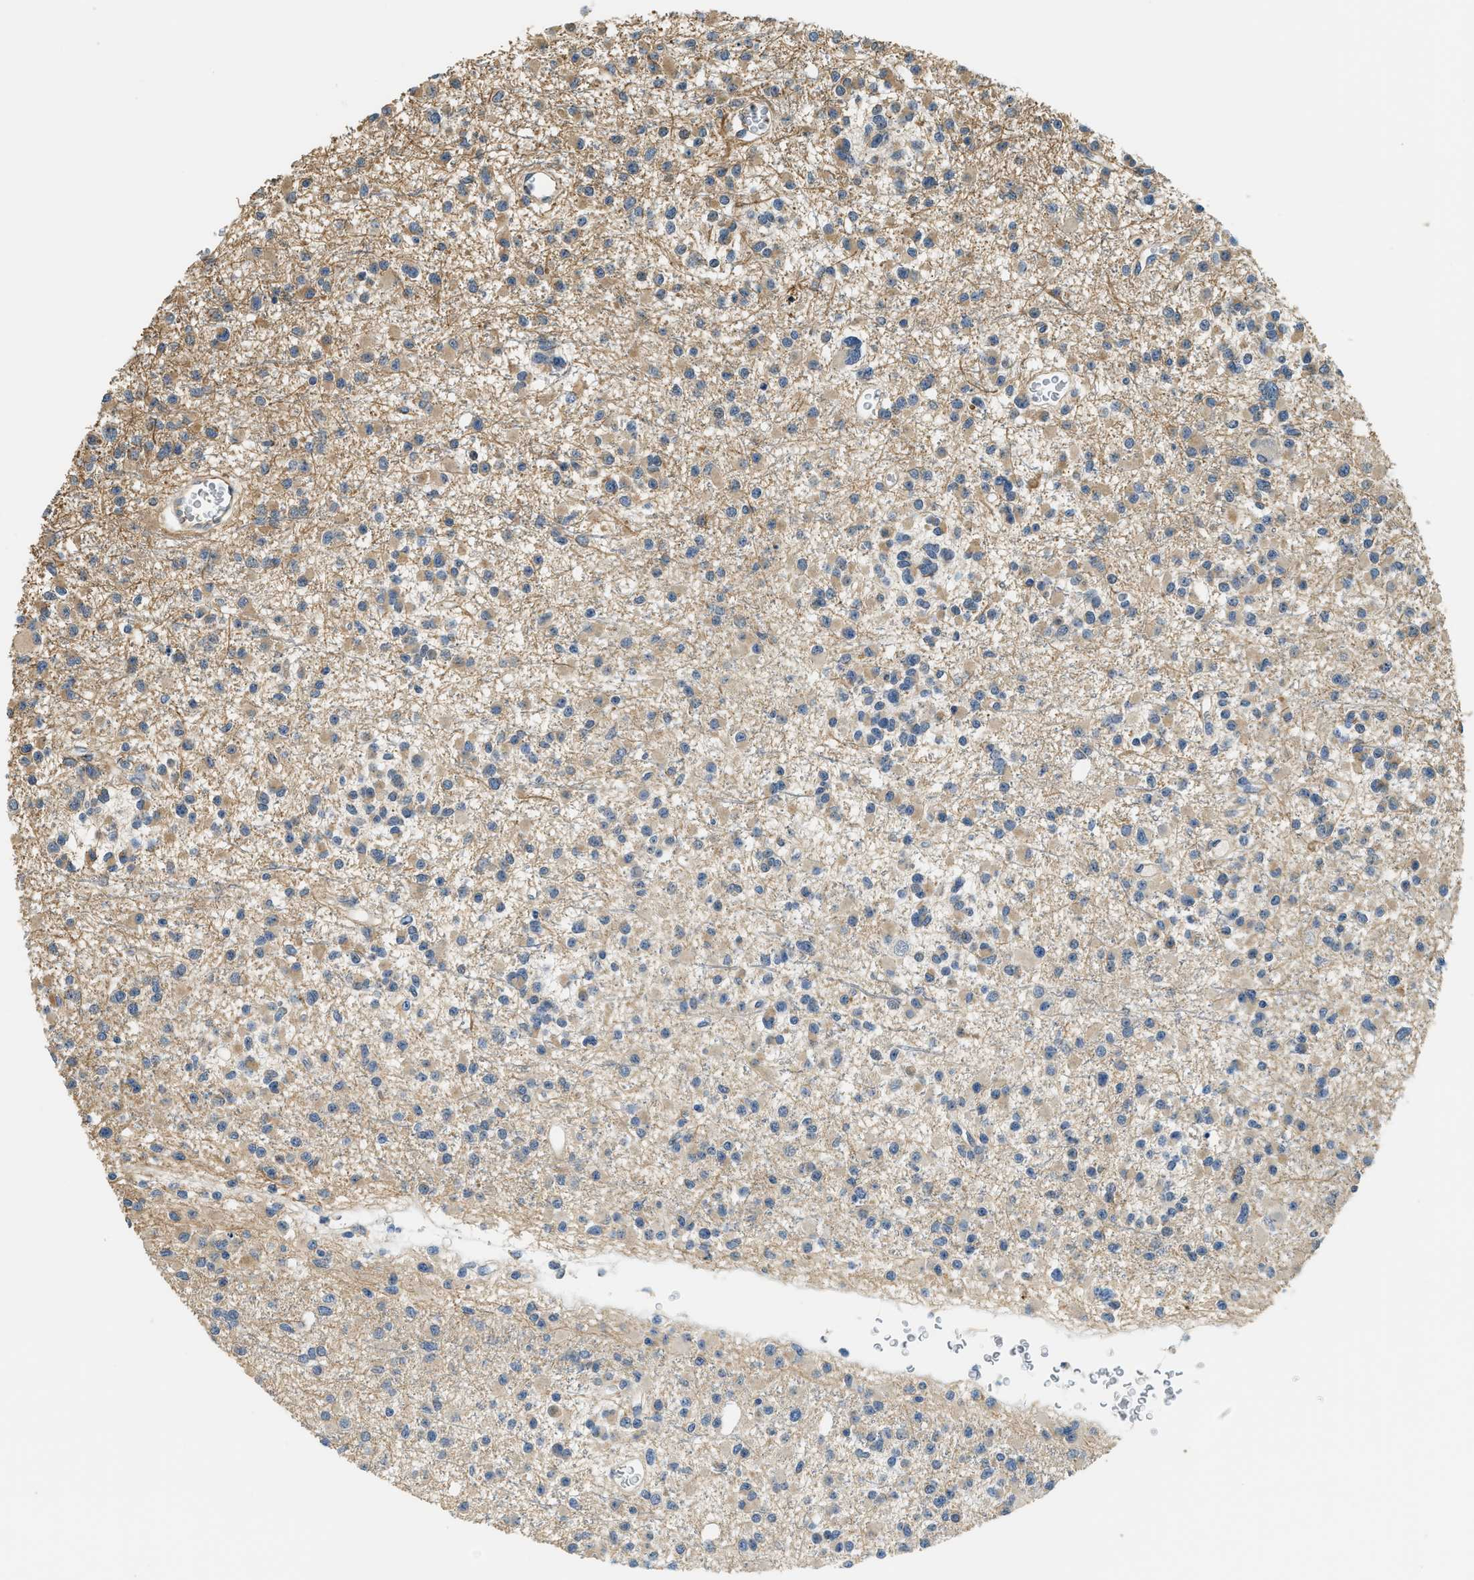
{"staining": {"intensity": "weak", "quantity": ">75%", "location": "cytoplasmic/membranous"}, "tissue": "glioma", "cell_type": "Tumor cells", "image_type": "cancer", "snomed": [{"axis": "morphology", "description": "Glioma, malignant, Low grade"}, {"axis": "topography", "description": "Brain"}], "caption": "A low amount of weak cytoplasmic/membranous expression is present in about >75% of tumor cells in glioma tissue.", "gene": "ALOX12", "patient": {"sex": "female", "age": 22}}